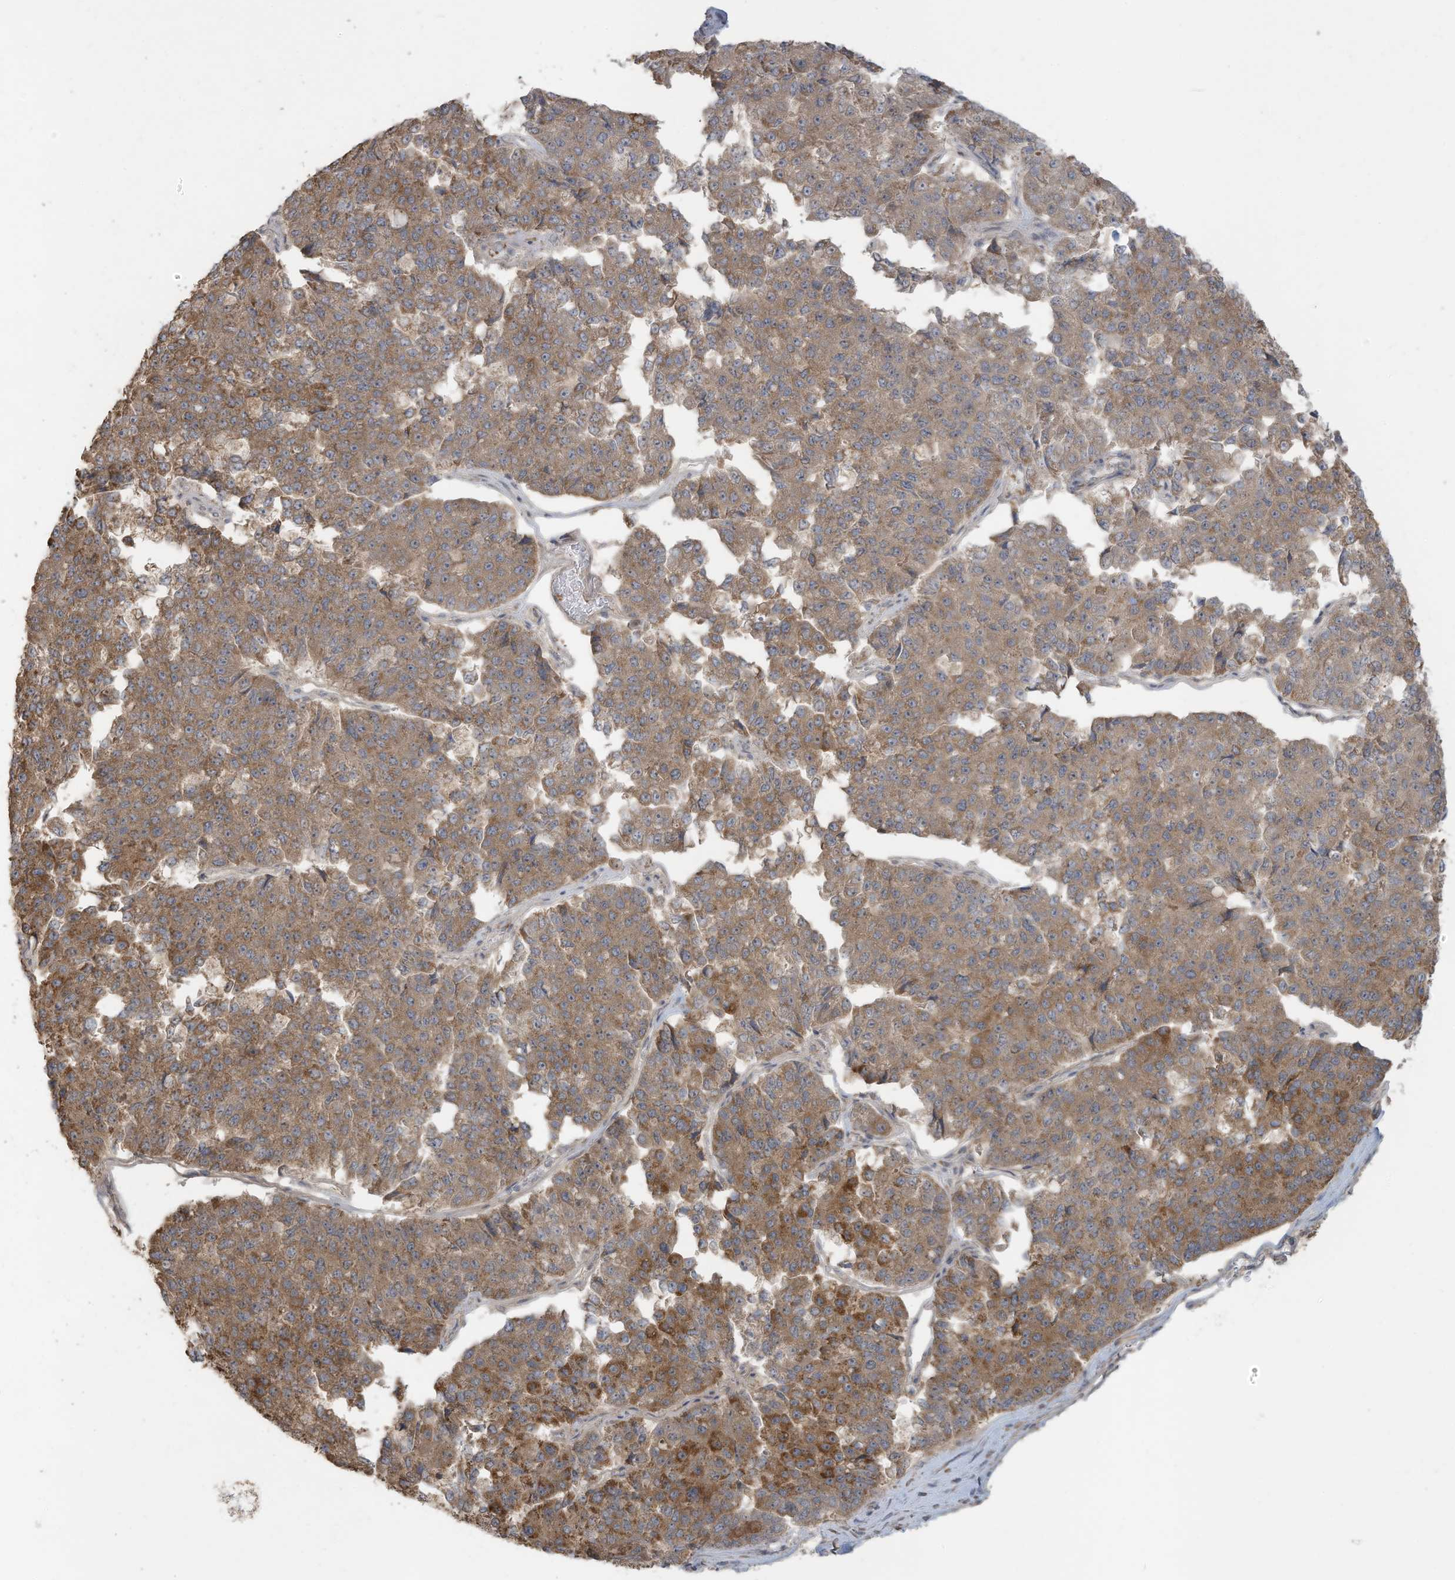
{"staining": {"intensity": "moderate", "quantity": ">75%", "location": "cytoplasmic/membranous"}, "tissue": "pancreatic cancer", "cell_type": "Tumor cells", "image_type": "cancer", "snomed": [{"axis": "morphology", "description": "Adenocarcinoma, NOS"}, {"axis": "topography", "description": "Pancreas"}], "caption": "Moderate cytoplasmic/membranous staining is appreciated in about >75% of tumor cells in pancreatic adenocarcinoma.", "gene": "MAGIX", "patient": {"sex": "male", "age": 50}}